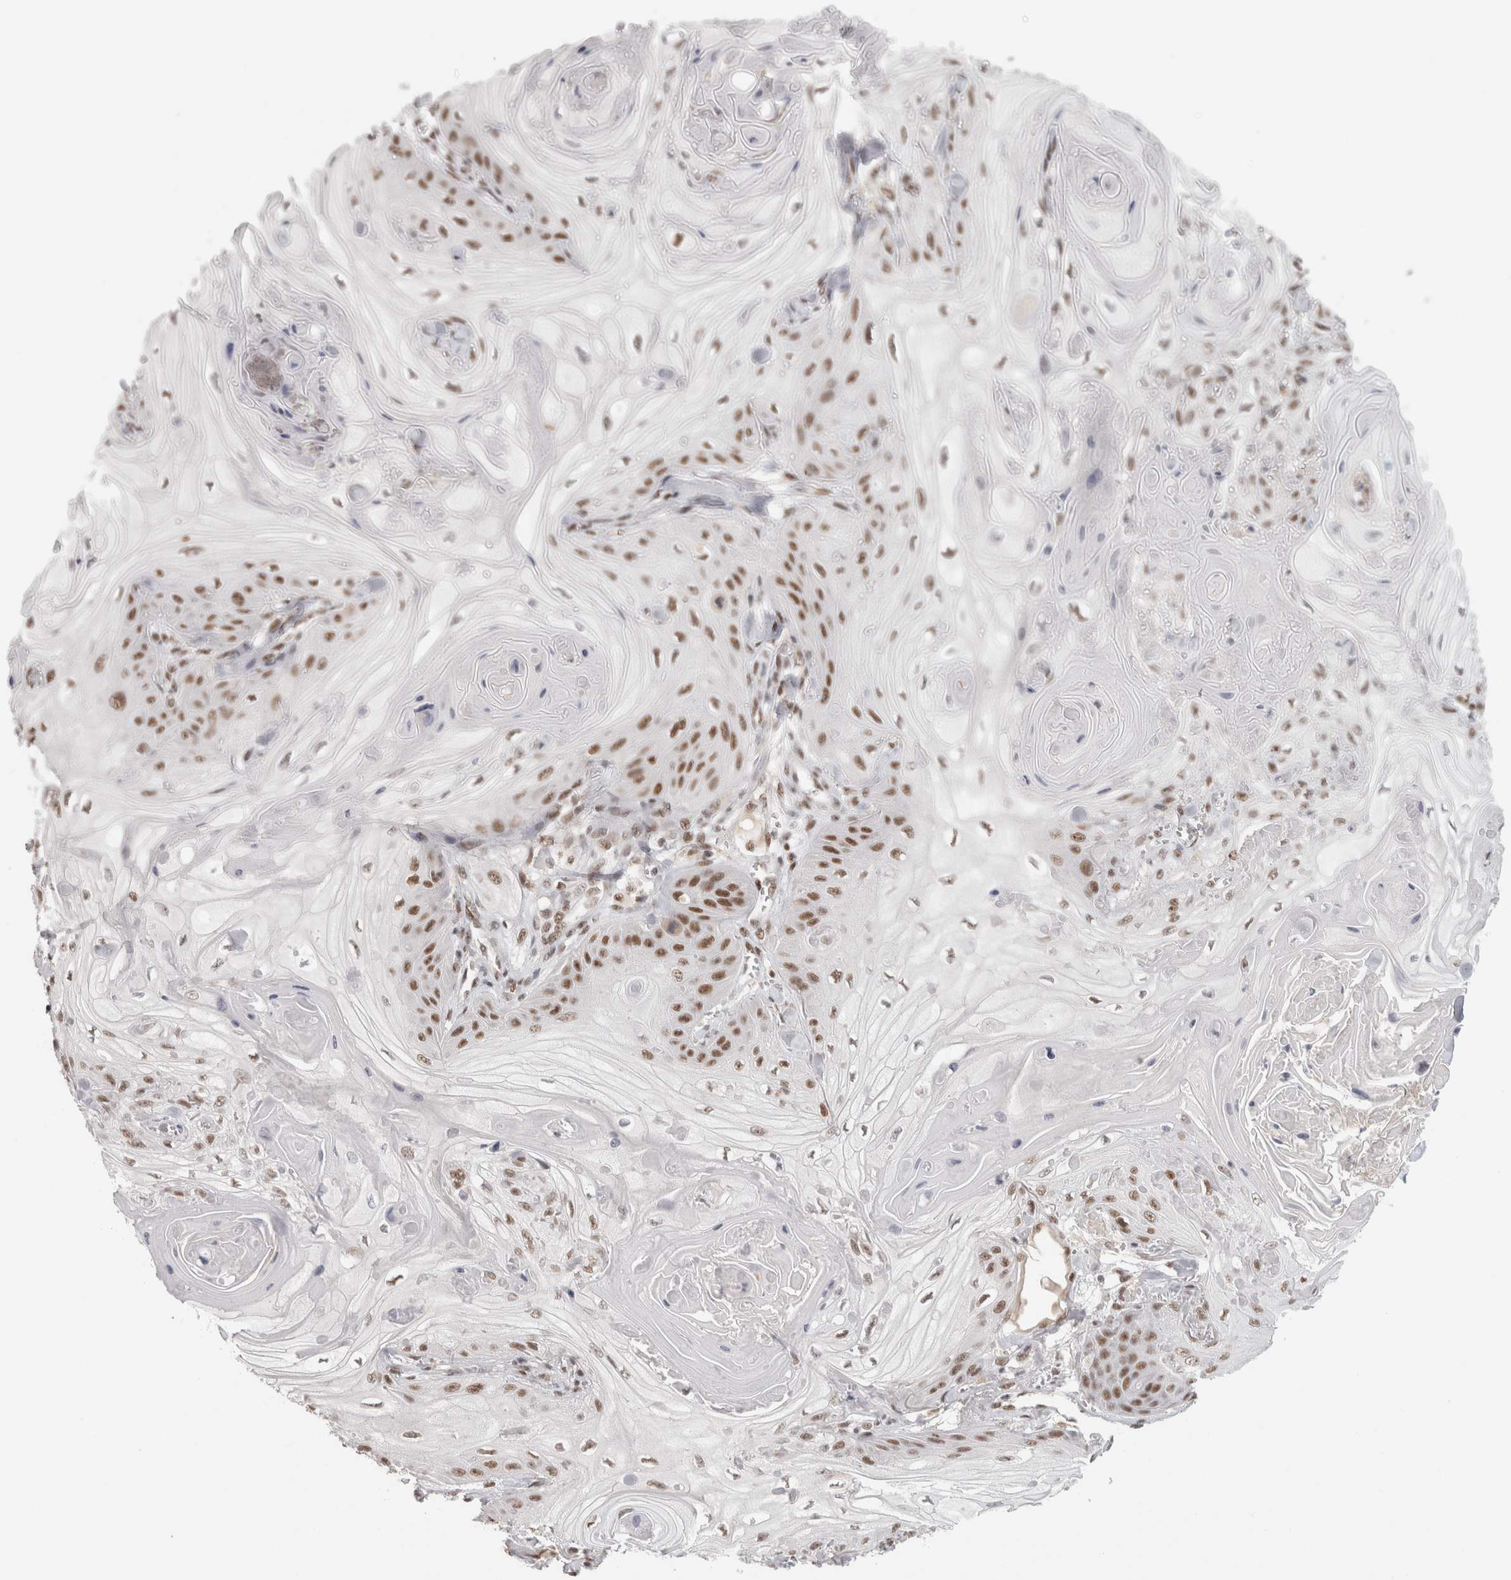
{"staining": {"intensity": "moderate", "quantity": ">75%", "location": "nuclear"}, "tissue": "skin cancer", "cell_type": "Tumor cells", "image_type": "cancer", "snomed": [{"axis": "morphology", "description": "Squamous cell carcinoma, NOS"}, {"axis": "topography", "description": "Skin"}], "caption": "A histopathology image of skin cancer stained for a protein reveals moderate nuclear brown staining in tumor cells.", "gene": "ZNF830", "patient": {"sex": "male", "age": 74}}